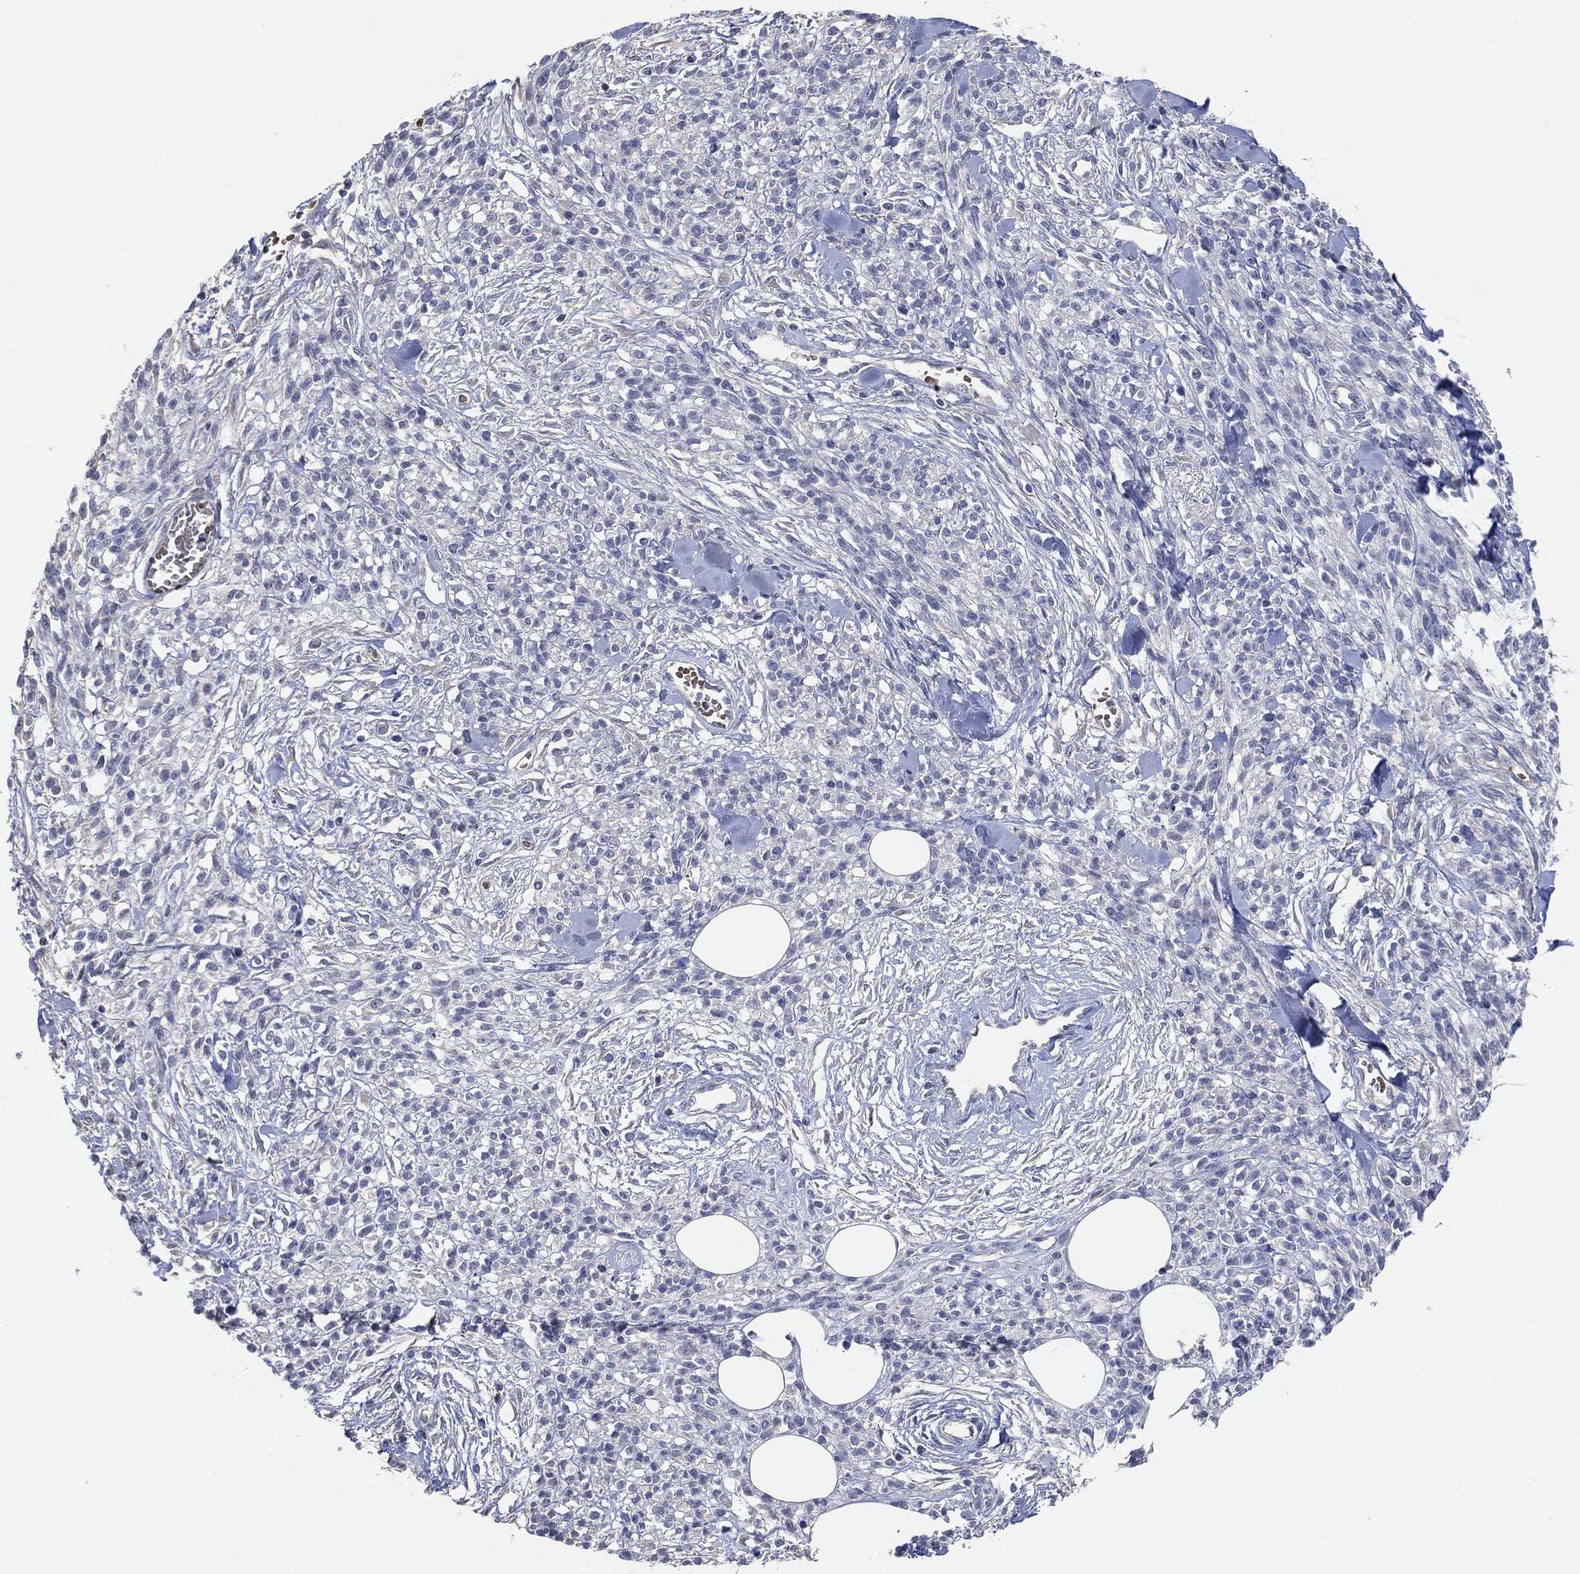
{"staining": {"intensity": "negative", "quantity": "none", "location": "none"}, "tissue": "melanoma", "cell_type": "Tumor cells", "image_type": "cancer", "snomed": [{"axis": "morphology", "description": "Malignant melanoma, NOS"}, {"axis": "topography", "description": "Skin"}, {"axis": "topography", "description": "Skin of trunk"}], "caption": "Malignant melanoma was stained to show a protein in brown. There is no significant expression in tumor cells.", "gene": "CFTR", "patient": {"sex": "male", "age": 74}}